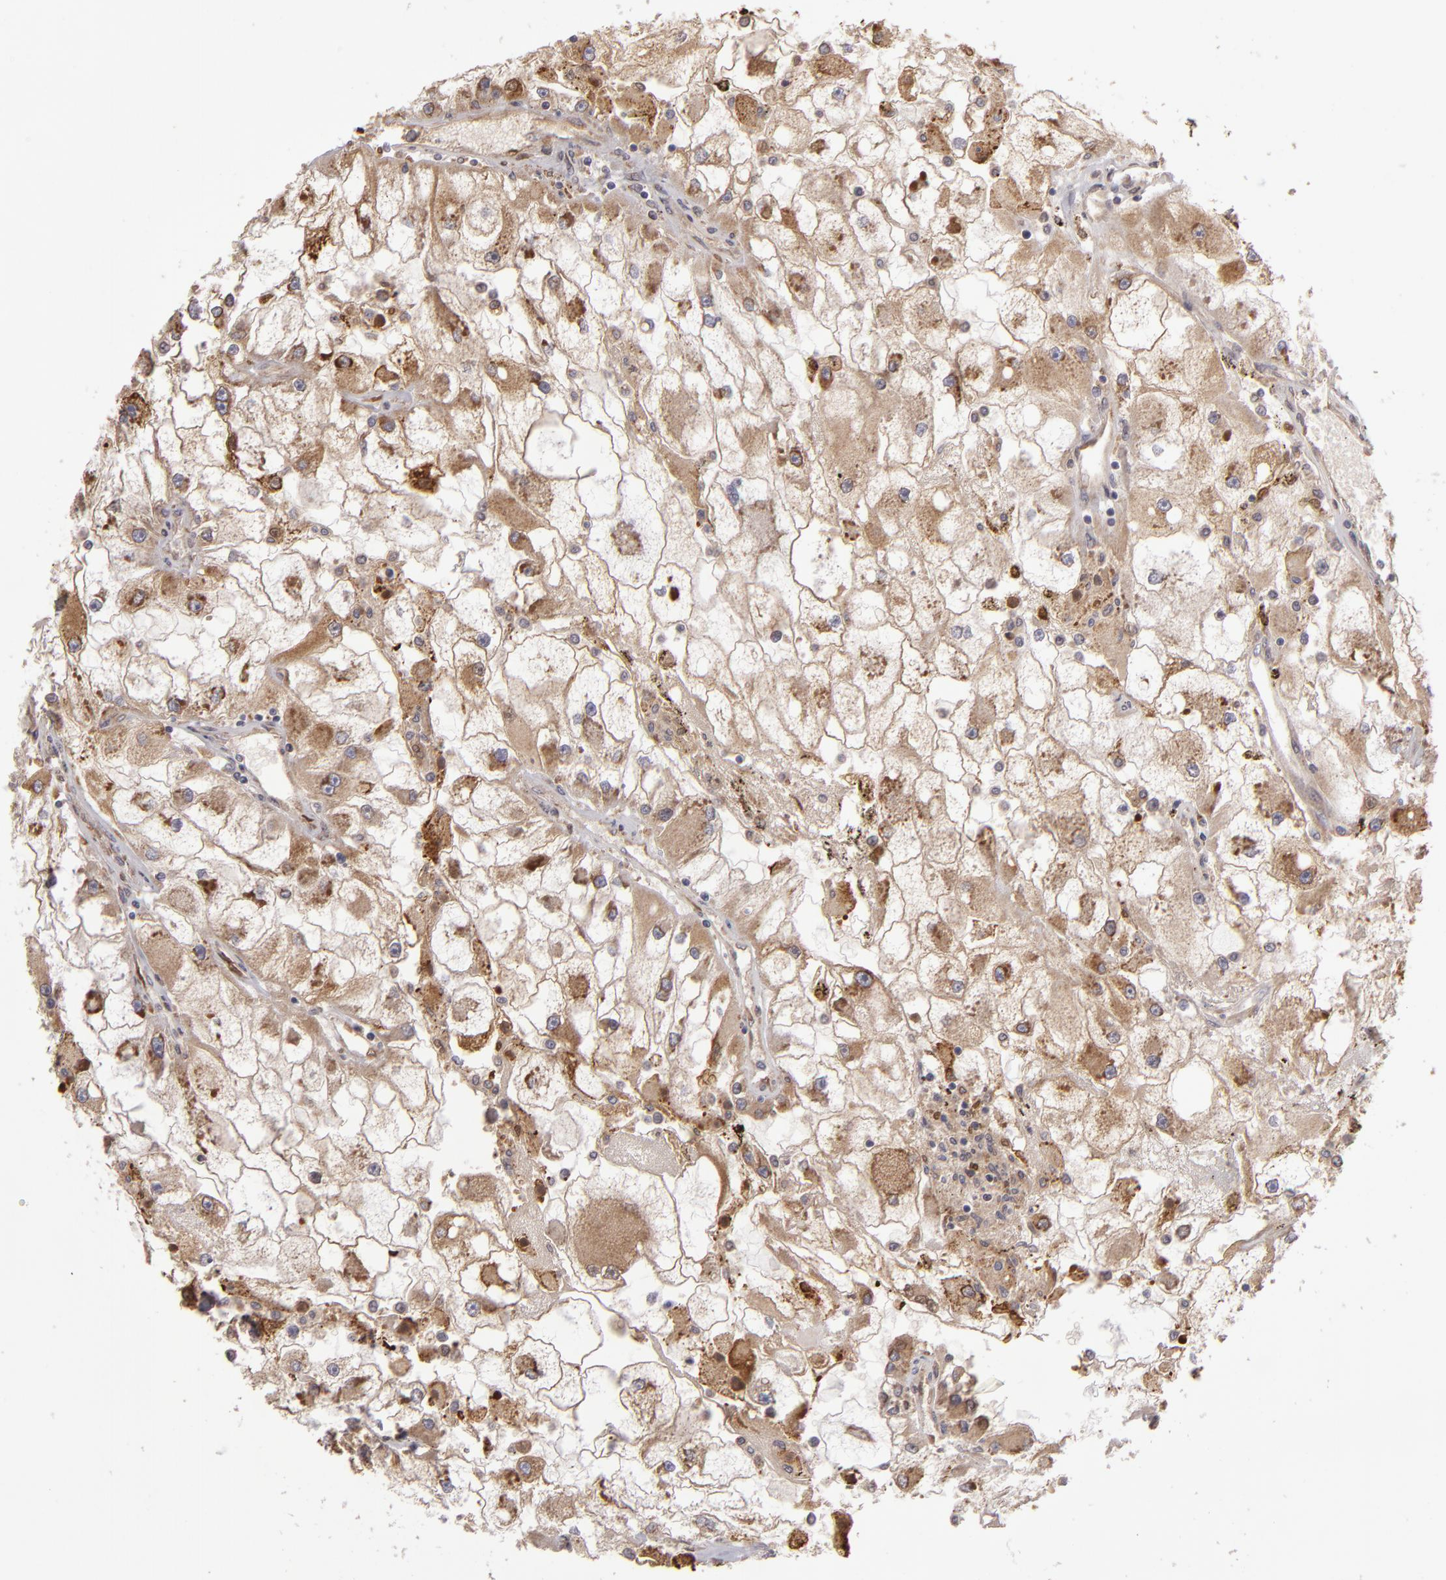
{"staining": {"intensity": "moderate", "quantity": ">75%", "location": "cytoplasmic/membranous"}, "tissue": "renal cancer", "cell_type": "Tumor cells", "image_type": "cancer", "snomed": [{"axis": "morphology", "description": "Adenocarcinoma, NOS"}, {"axis": "topography", "description": "Kidney"}], "caption": "Immunohistochemistry (IHC) photomicrograph of human renal cancer stained for a protein (brown), which reveals medium levels of moderate cytoplasmic/membranous positivity in about >75% of tumor cells.", "gene": "CFB", "patient": {"sex": "female", "age": 73}}